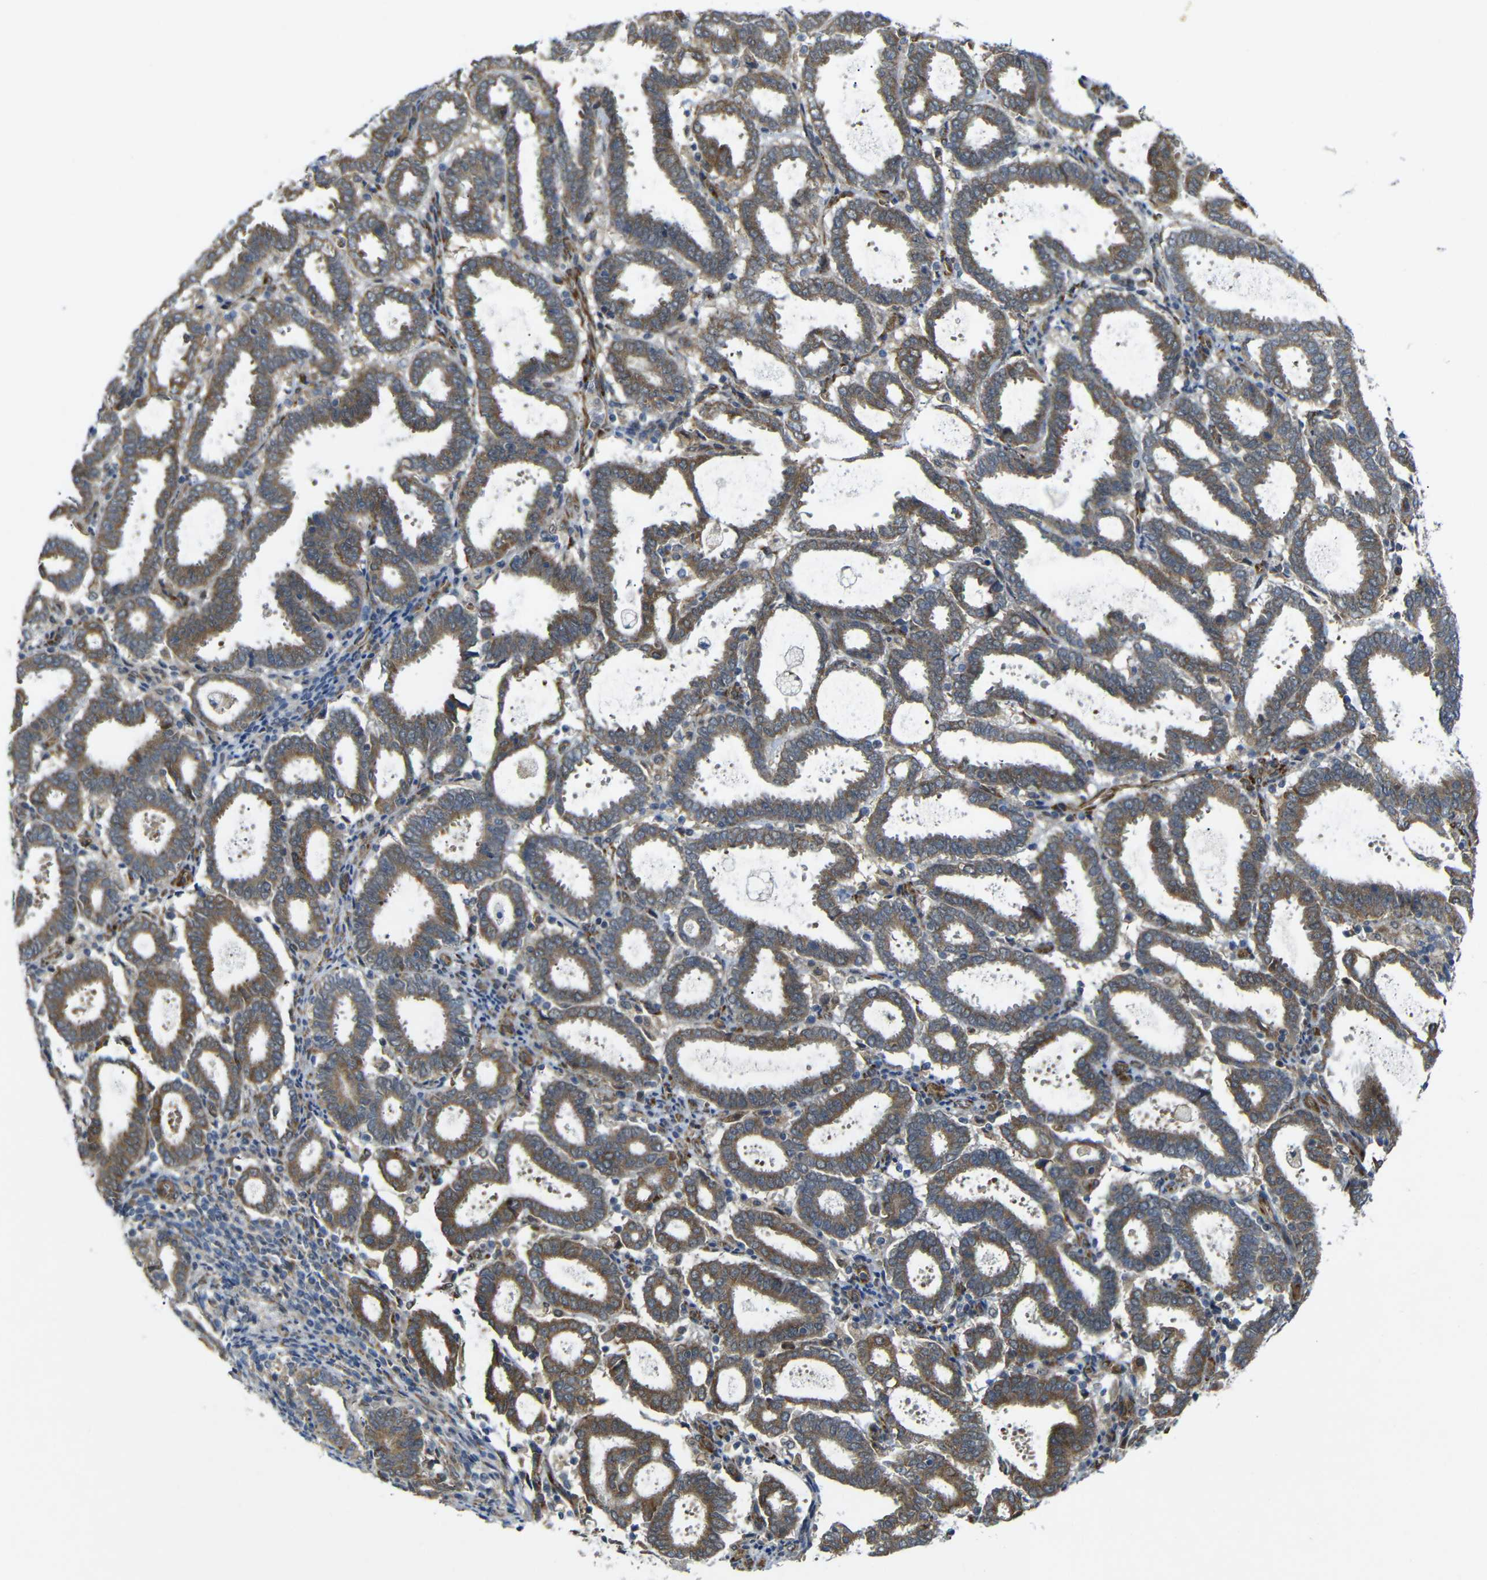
{"staining": {"intensity": "moderate", "quantity": ">75%", "location": "cytoplasmic/membranous"}, "tissue": "endometrial cancer", "cell_type": "Tumor cells", "image_type": "cancer", "snomed": [{"axis": "morphology", "description": "Adenocarcinoma, NOS"}, {"axis": "topography", "description": "Uterus"}], "caption": "This is an image of immunohistochemistry staining of endometrial cancer (adenocarcinoma), which shows moderate positivity in the cytoplasmic/membranous of tumor cells.", "gene": "P3H2", "patient": {"sex": "female", "age": 83}}